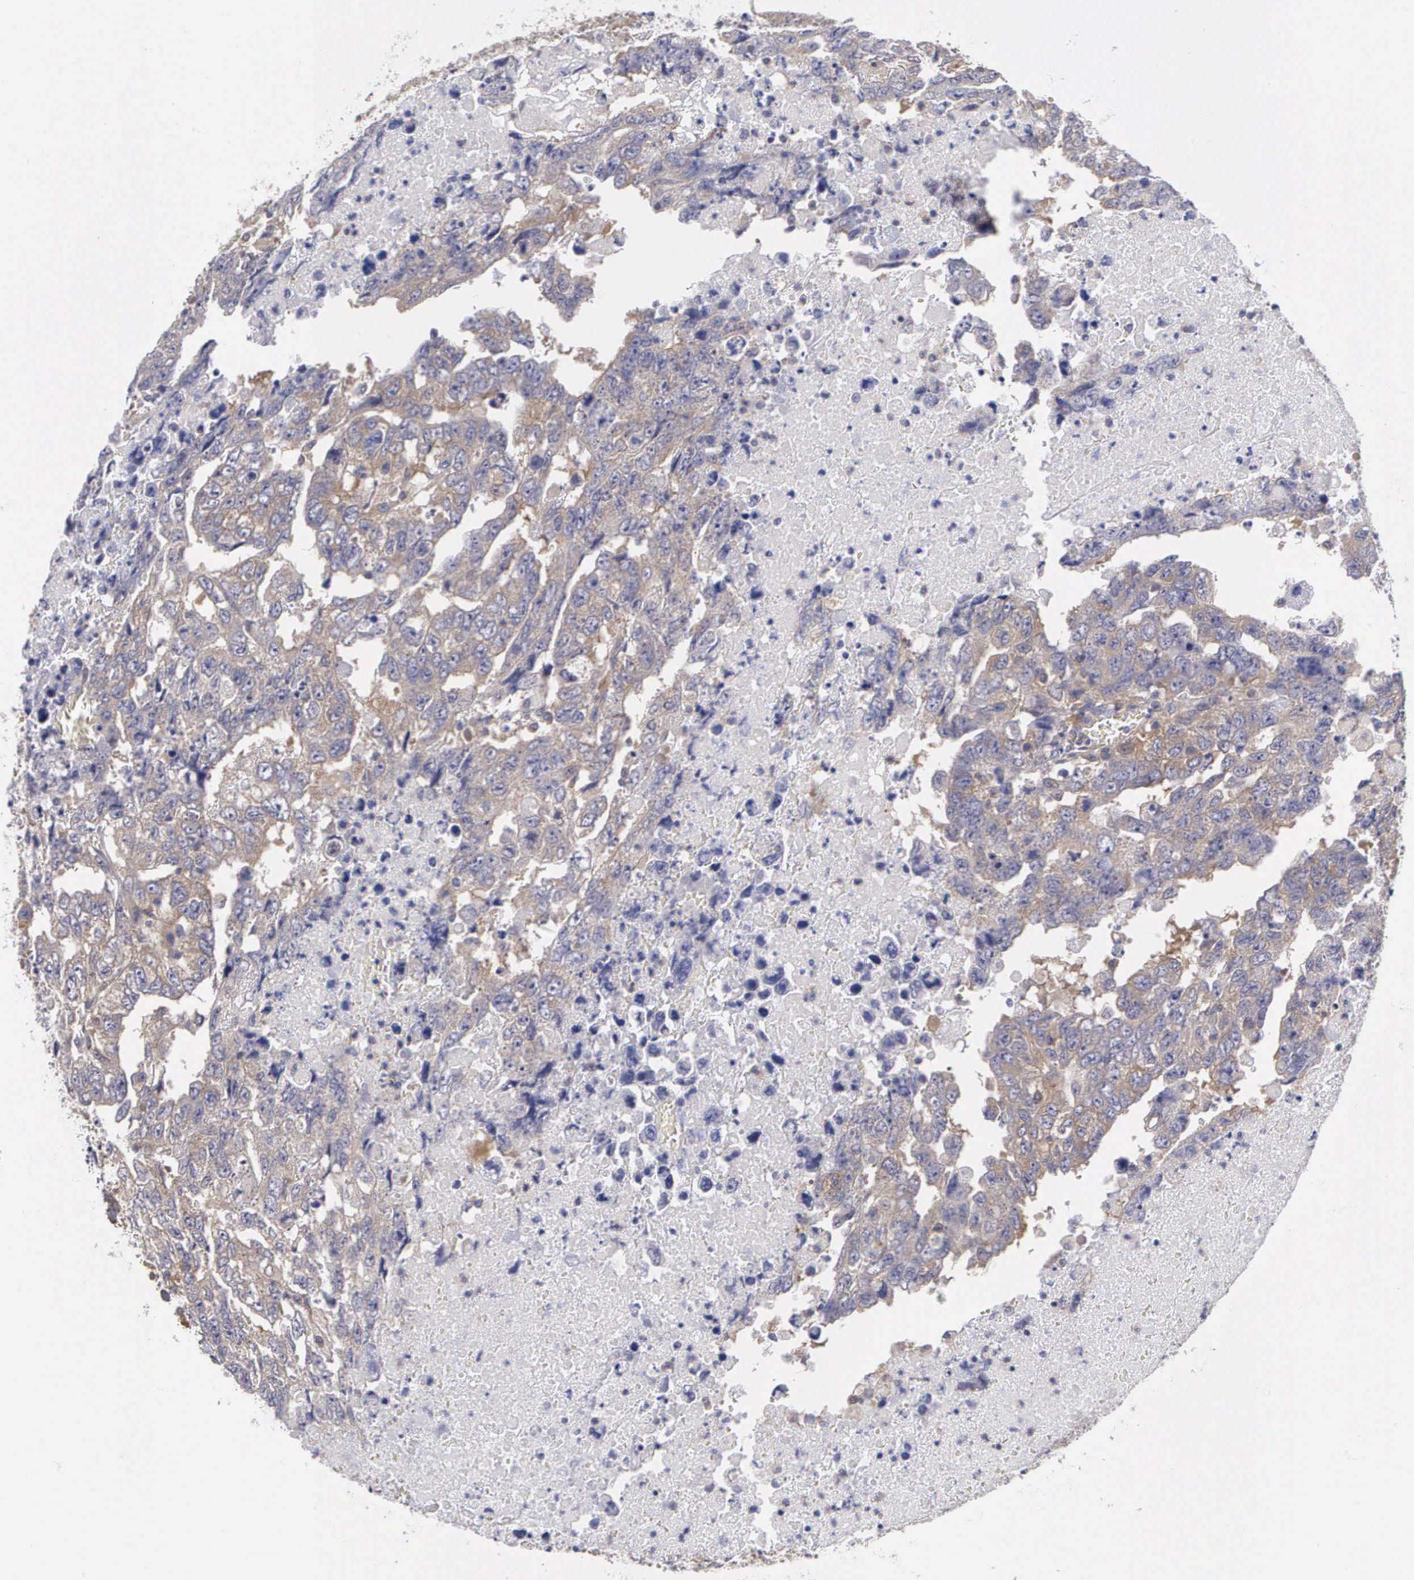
{"staining": {"intensity": "weak", "quantity": ">75%", "location": "cytoplasmic/membranous"}, "tissue": "testis cancer", "cell_type": "Tumor cells", "image_type": "cancer", "snomed": [{"axis": "morphology", "description": "Carcinoma, Embryonal, NOS"}, {"axis": "topography", "description": "Testis"}], "caption": "A brown stain shows weak cytoplasmic/membranous expression of a protein in human testis embryonal carcinoma tumor cells.", "gene": "GRIPAP1", "patient": {"sex": "male", "age": 36}}